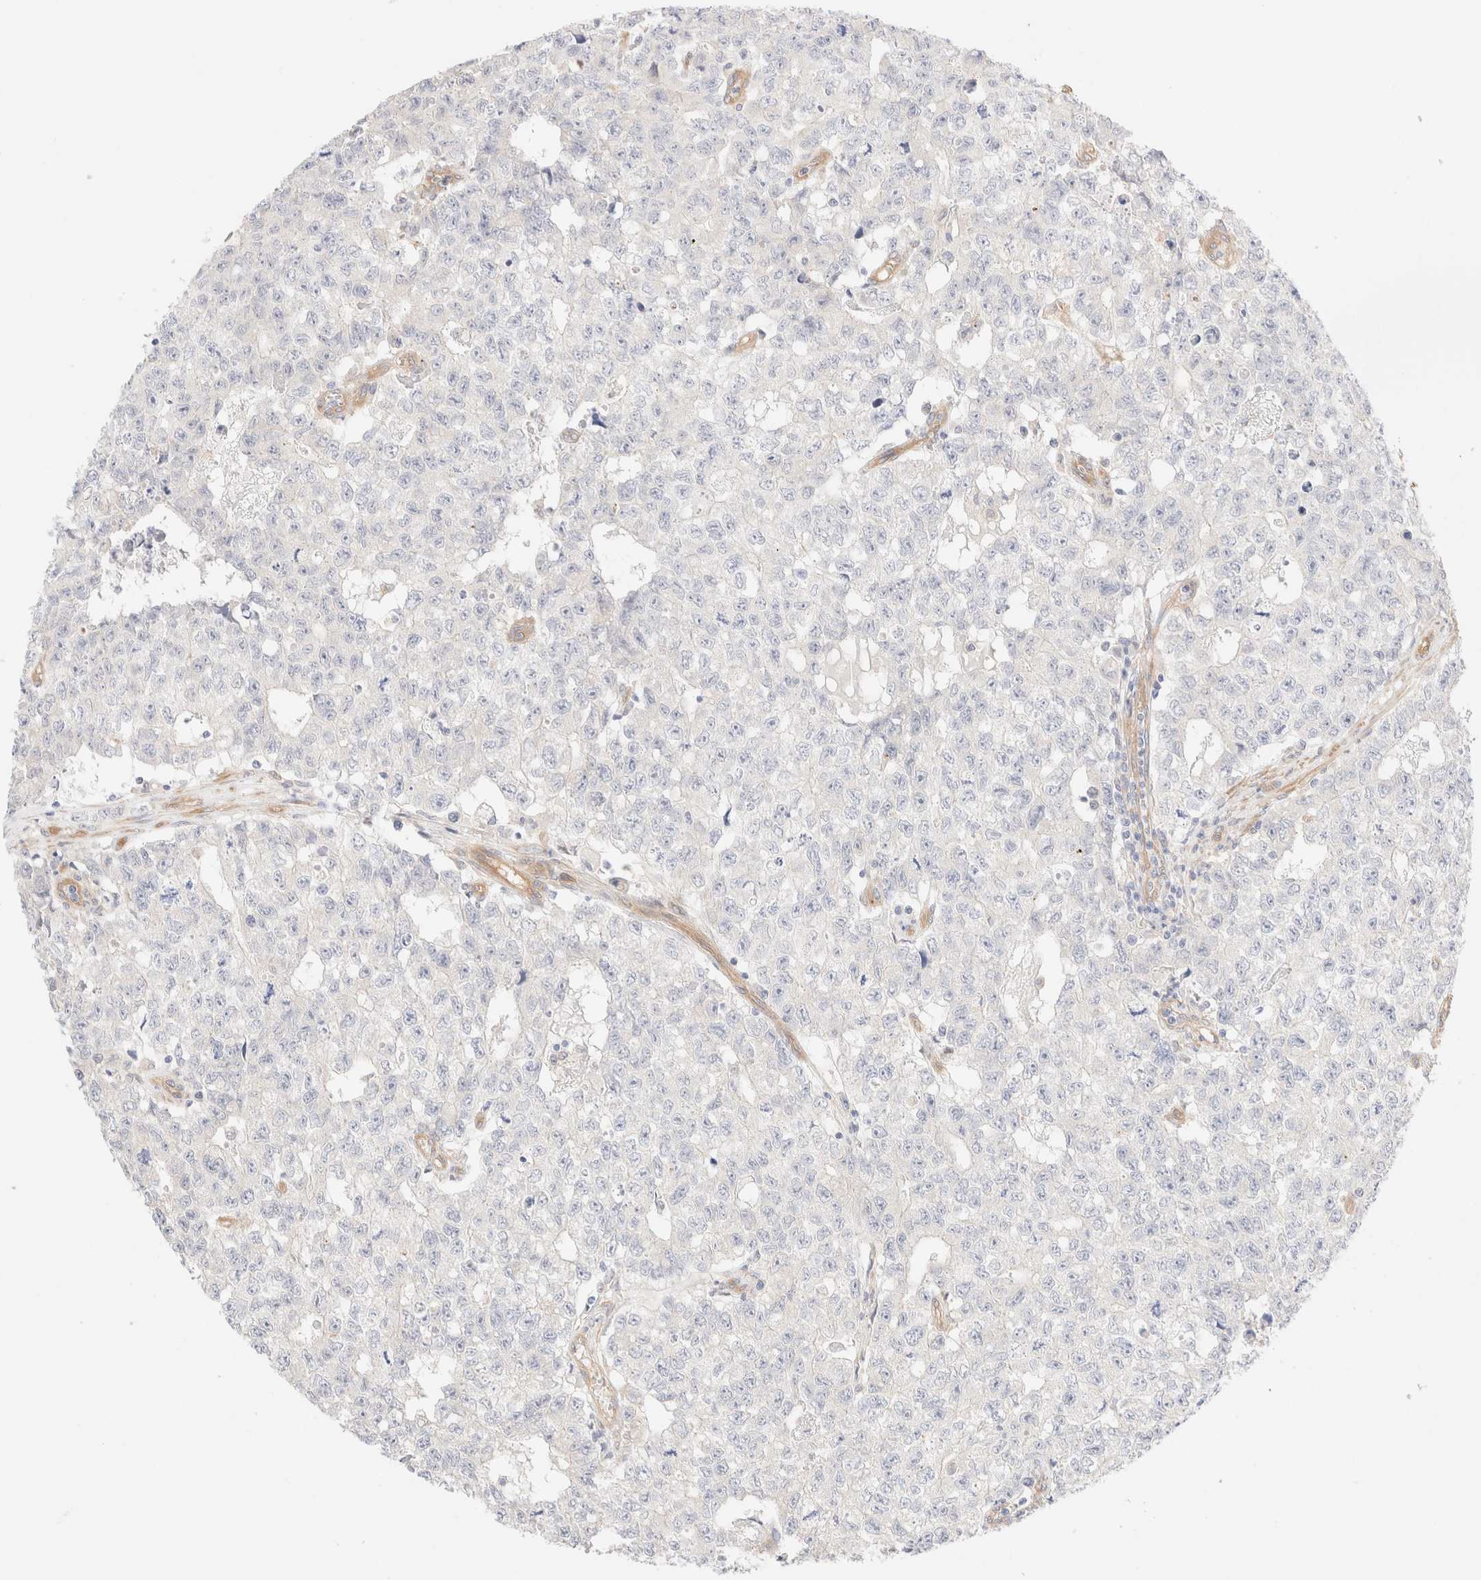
{"staining": {"intensity": "negative", "quantity": "none", "location": "none"}, "tissue": "testis cancer", "cell_type": "Tumor cells", "image_type": "cancer", "snomed": [{"axis": "morphology", "description": "Carcinoma, Embryonal, NOS"}, {"axis": "topography", "description": "Testis"}], "caption": "IHC of human testis cancer (embryonal carcinoma) displays no staining in tumor cells.", "gene": "NIBAN2", "patient": {"sex": "male", "age": 28}}